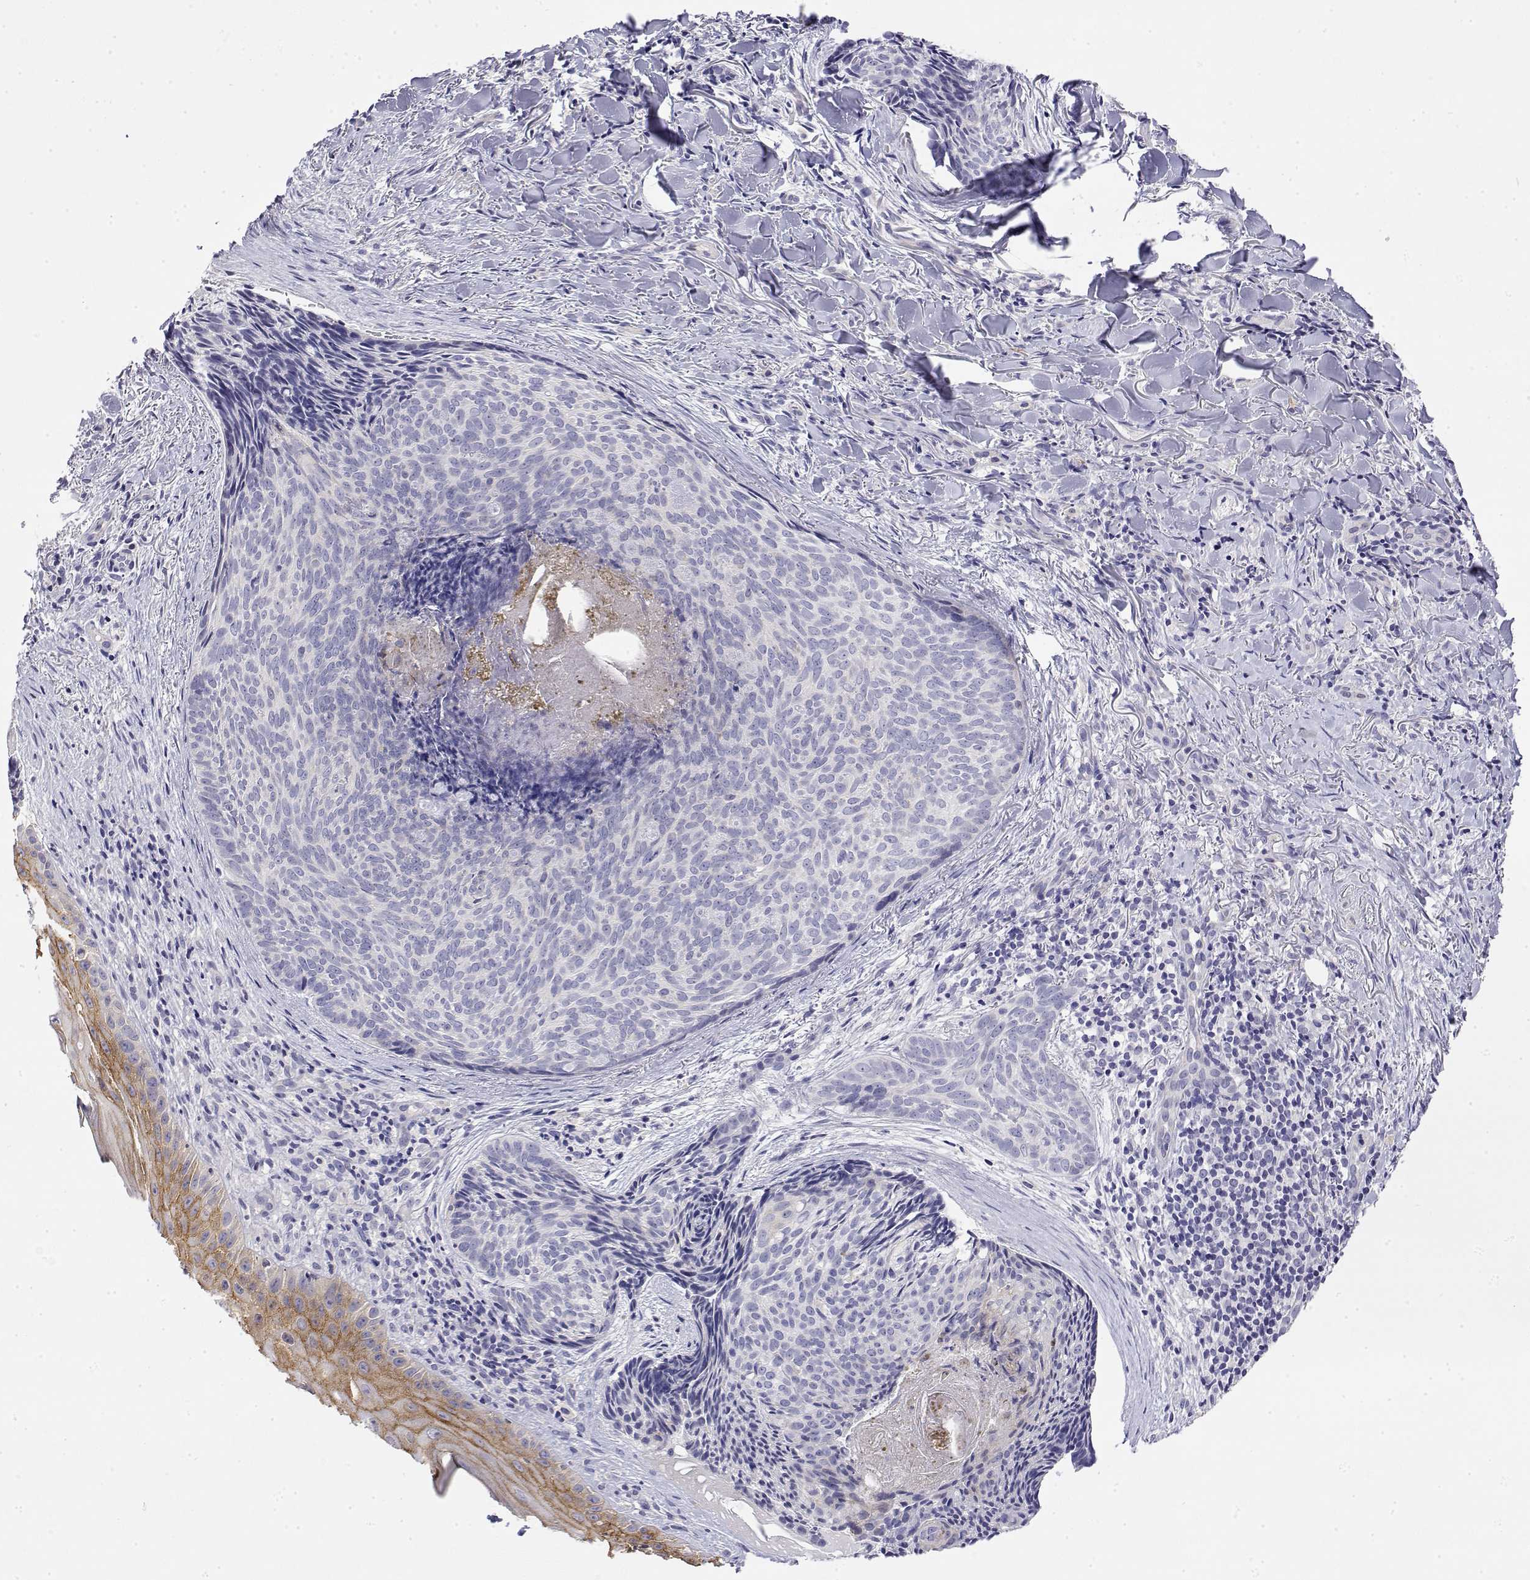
{"staining": {"intensity": "negative", "quantity": "none", "location": "none"}, "tissue": "skin cancer", "cell_type": "Tumor cells", "image_type": "cancer", "snomed": [{"axis": "morphology", "description": "Basal cell carcinoma"}, {"axis": "topography", "description": "Skin"}], "caption": "IHC of human skin cancer exhibits no staining in tumor cells.", "gene": "LY6D", "patient": {"sex": "female", "age": 82}}